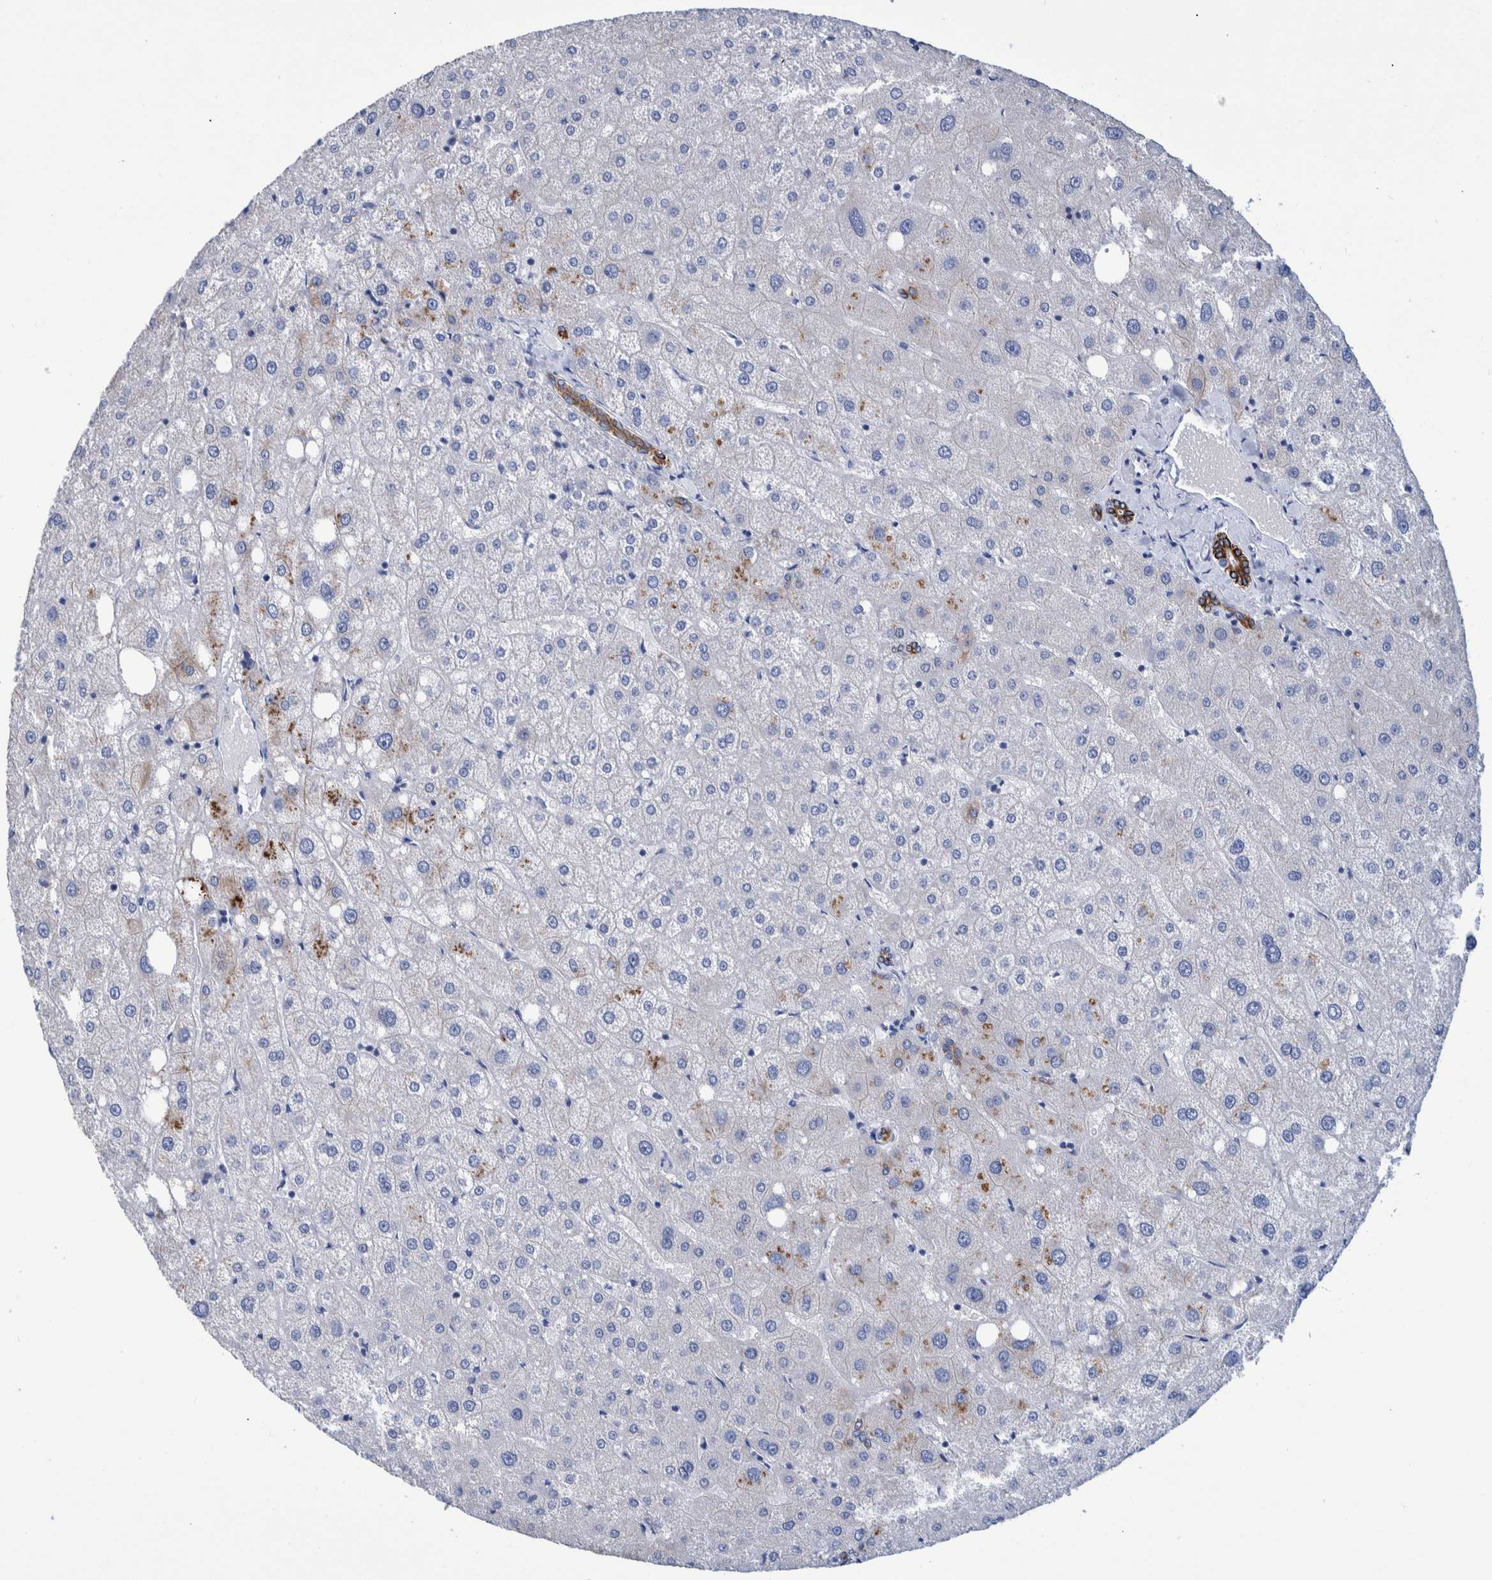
{"staining": {"intensity": "strong", "quantity": ">75%", "location": "cytoplasmic/membranous"}, "tissue": "liver", "cell_type": "Cholangiocytes", "image_type": "normal", "snomed": [{"axis": "morphology", "description": "Normal tissue, NOS"}, {"axis": "topography", "description": "Liver"}], "caption": "Protein expression analysis of benign liver displays strong cytoplasmic/membranous staining in about >75% of cholangiocytes.", "gene": "MKS1", "patient": {"sex": "male", "age": 73}}